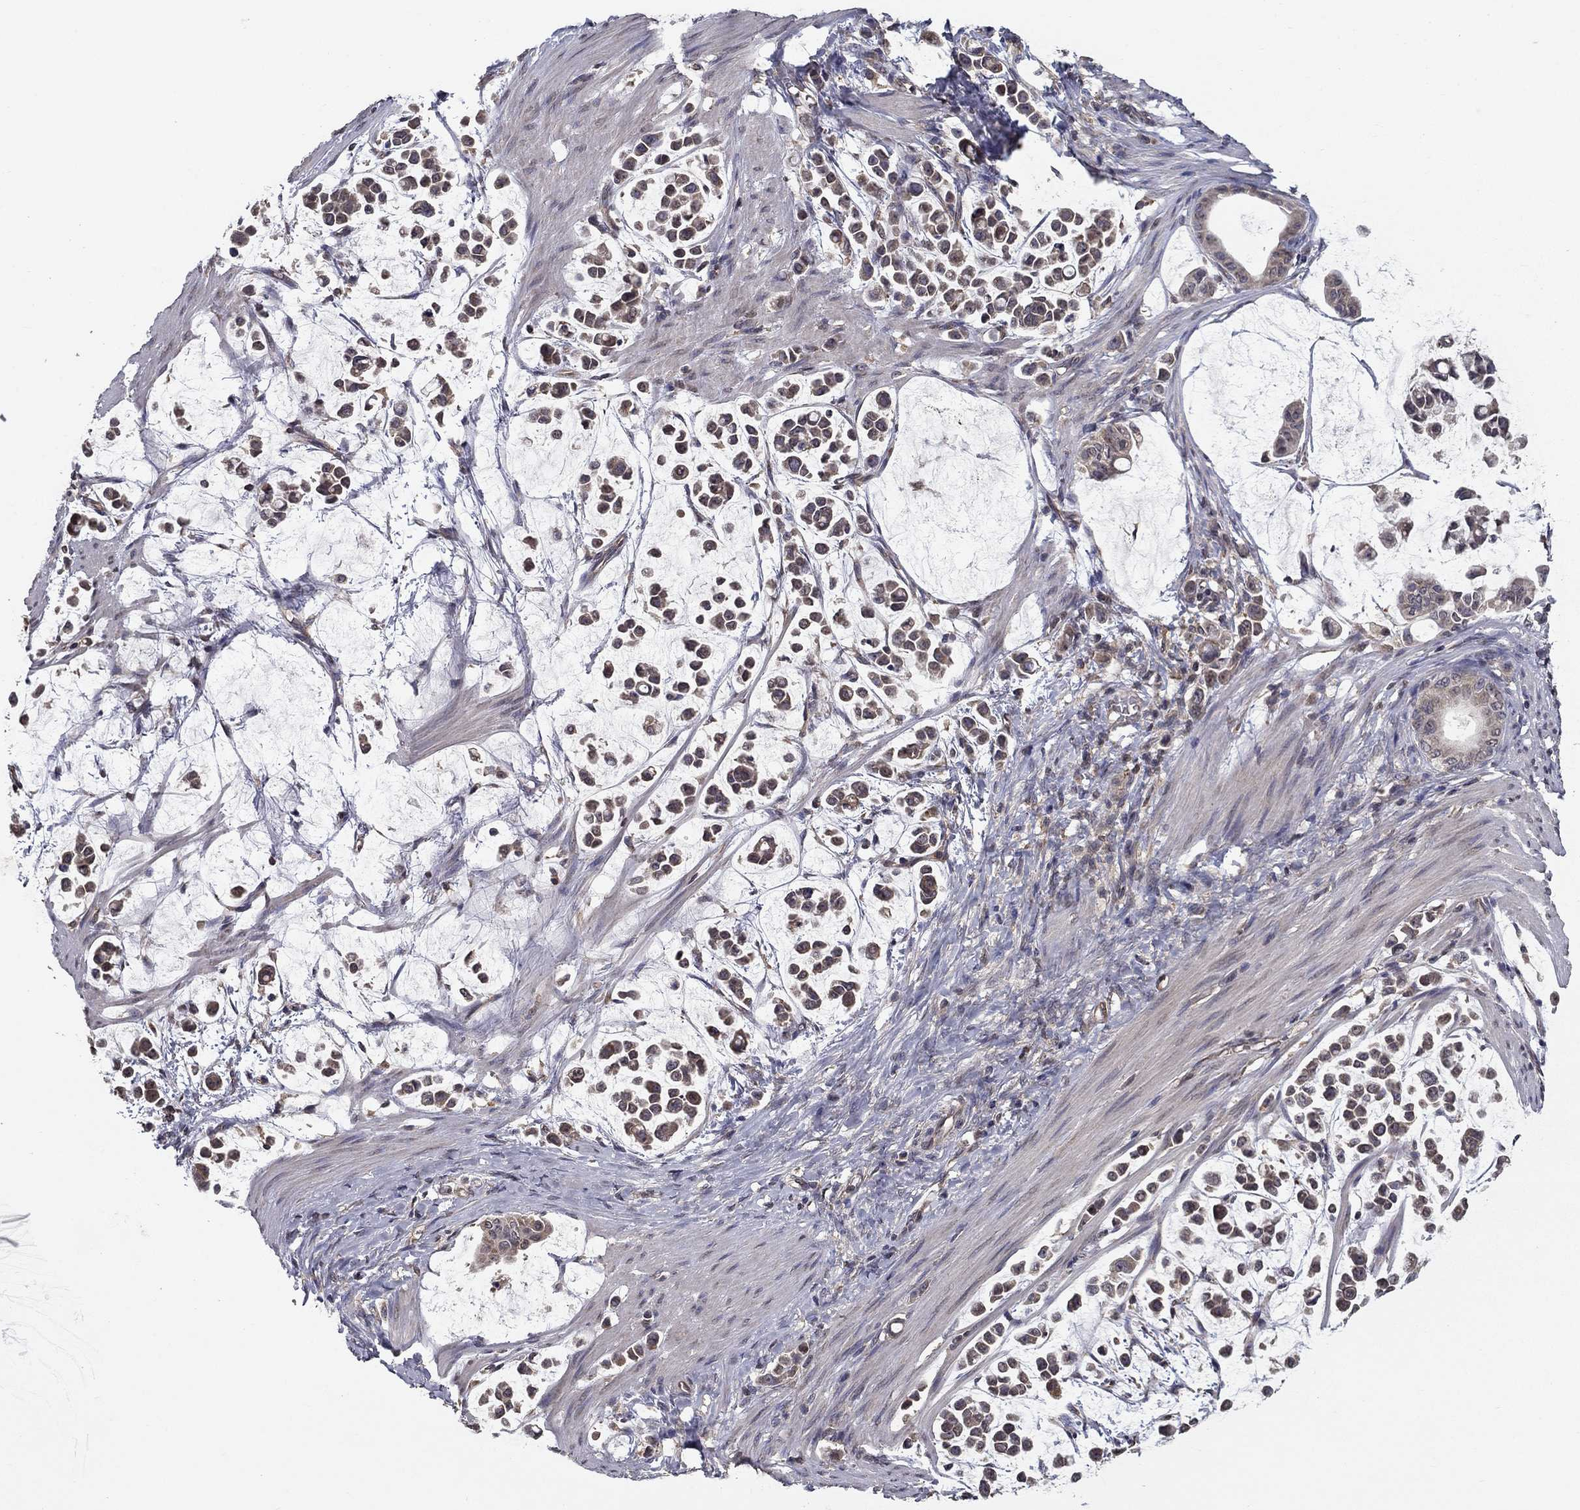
{"staining": {"intensity": "weak", "quantity": "25%-75%", "location": "cytoplasmic/membranous"}, "tissue": "stomach cancer", "cell_type": "Tumor cells", "image_type": "cancer", "snomed": [{"axis": "morphology", "description": "Adenocarcinoma, NOS"}, {"axis": "topography", "description": "Stomach"}], "caption": "This image shows immunohistochemistry (IHC) staining of human stomach cancer, with low weak cytoplasmic/membranous staining in about 25%-75% of tumor cells.", "gene": "SLC2A13", "patient": {"sex": "male", "age": 82}}